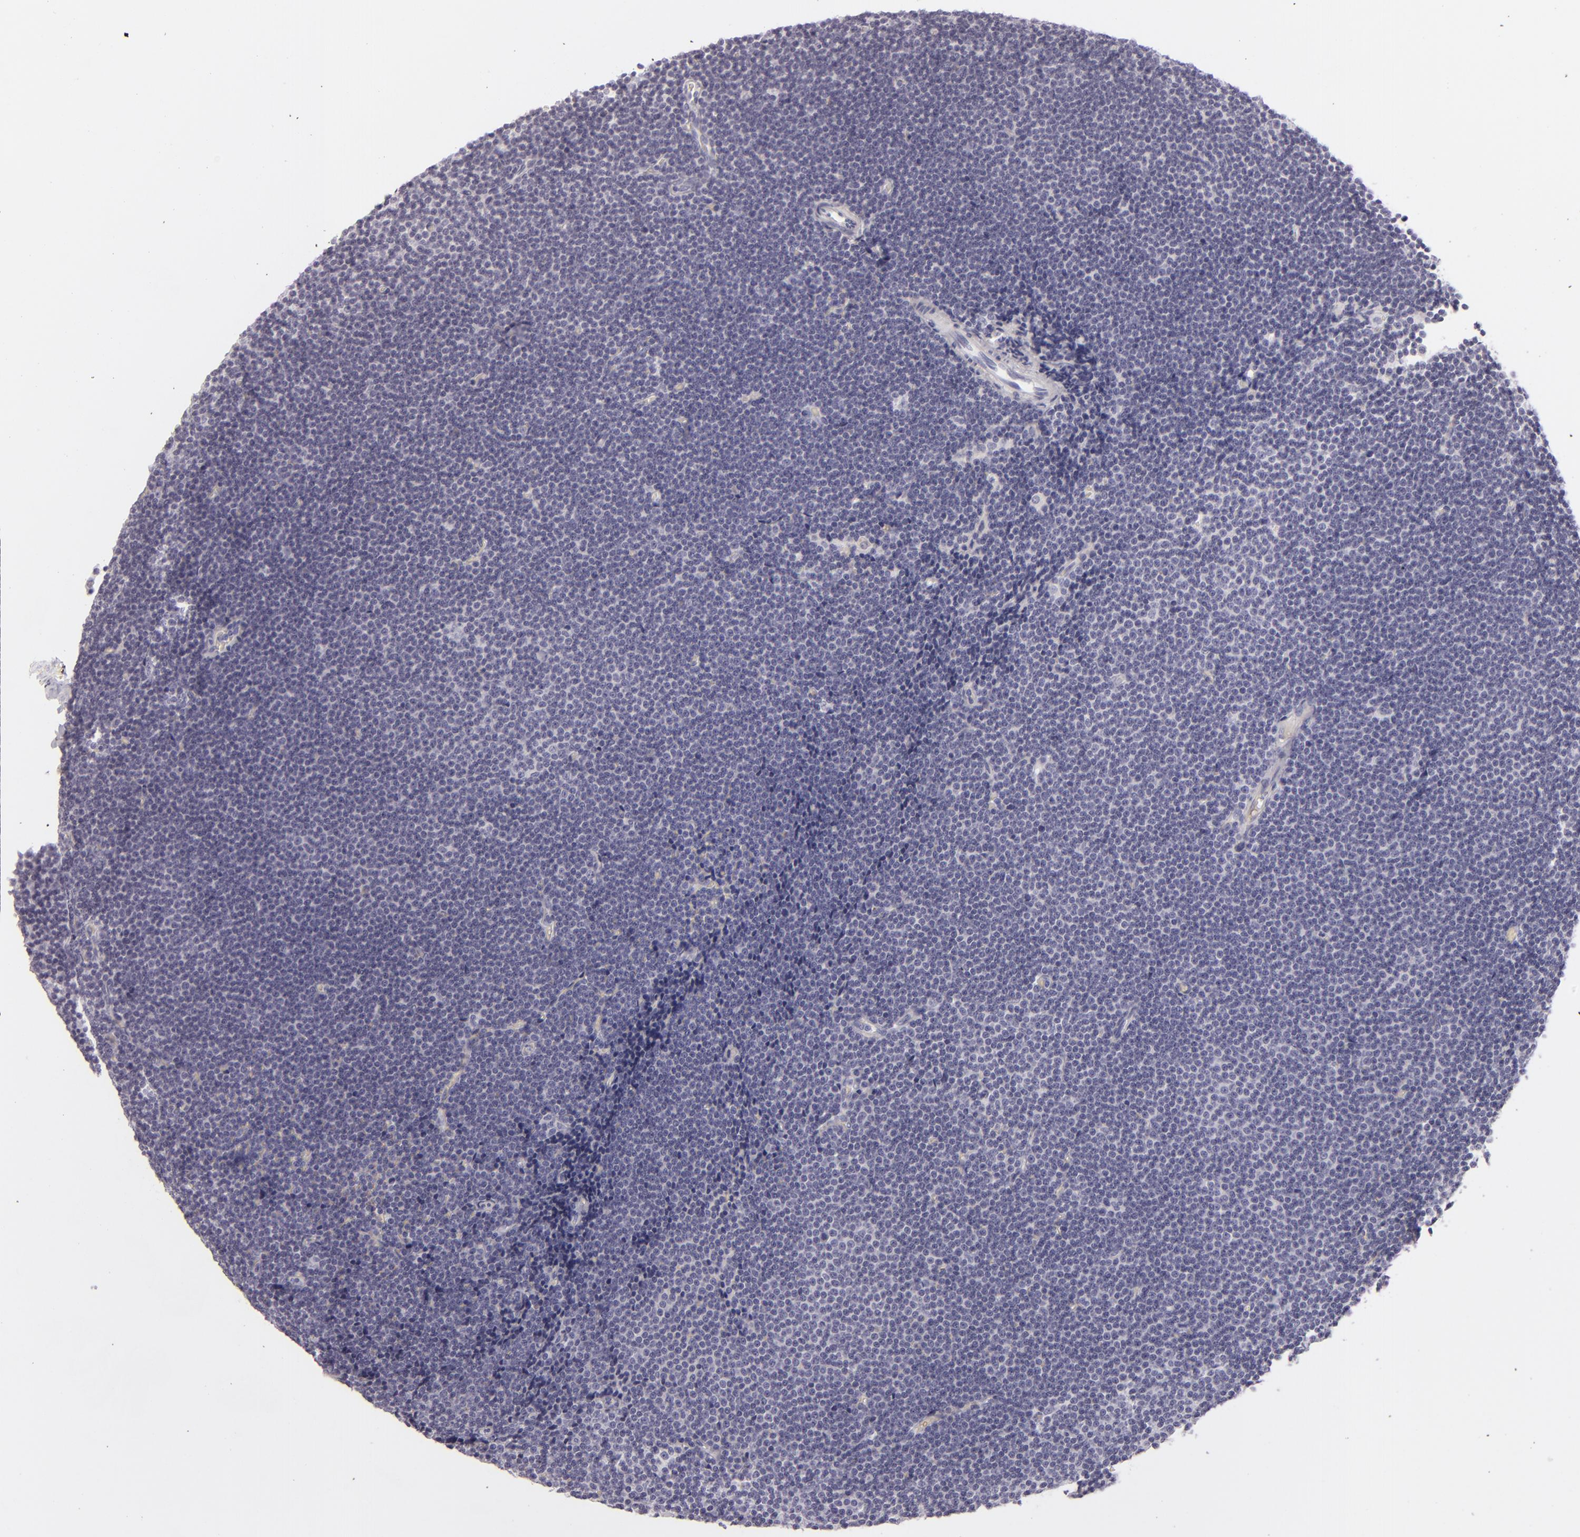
{"staining": {"intensity": "negative", "quantity": "none", "location": "none"}, "tissue": "lymphoma", "cell_type": "Tumor cells", "image_type": "cancer", "snomed": [{"axis": "morphology", "description": "Malignant lymphoma, non-Hodgkin's type, Low grade"}, {"axis": "topography", "description": "Lymph node"}], "caption": "This is an immunohistochemistry photomicrograph of malignant lymphoma, non-Hodgkin's type (low-grade). There is no expression in tumor cells.", "gene": "CDX2", "patient": {"sex": "female", "age": 73}}